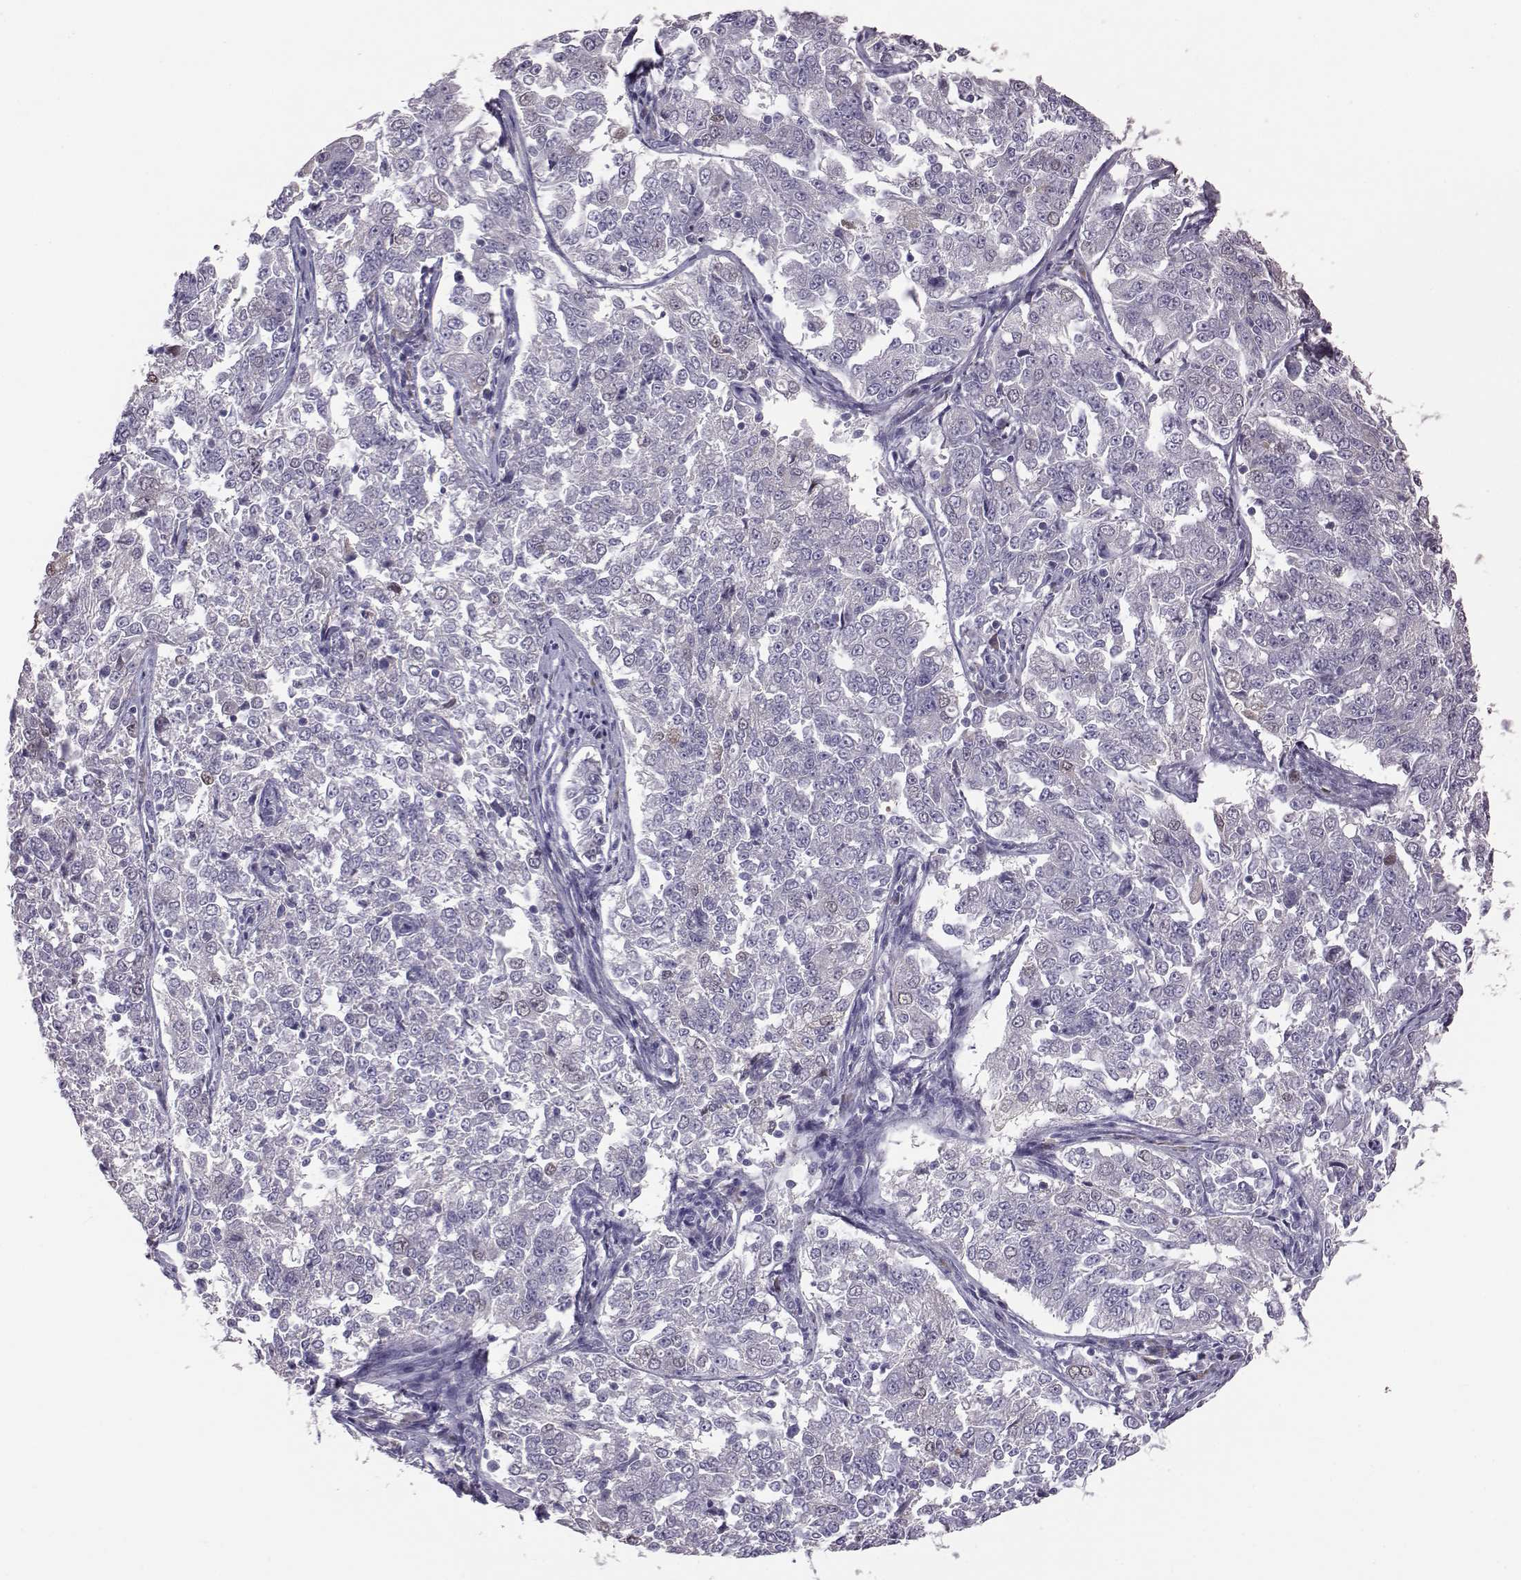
{"staining": {"intensity": "negative", "quantity": "none", "location": "none"}, "tissue": "endometrial cancer", "cell_type": "Tumor cells", "image_type": "cancer", "snomed": [{"axis": "morphology", "description": "Adenocarcinoma, NOS"}, {"axis": "topography", "description": "Endometrium"}], "caption": "Protein analysis of endometrial cancer exhibits no significant expression in tumor cells.", "gene": "ADGRG5", "patient": {"sex": "female", "age": 43}}